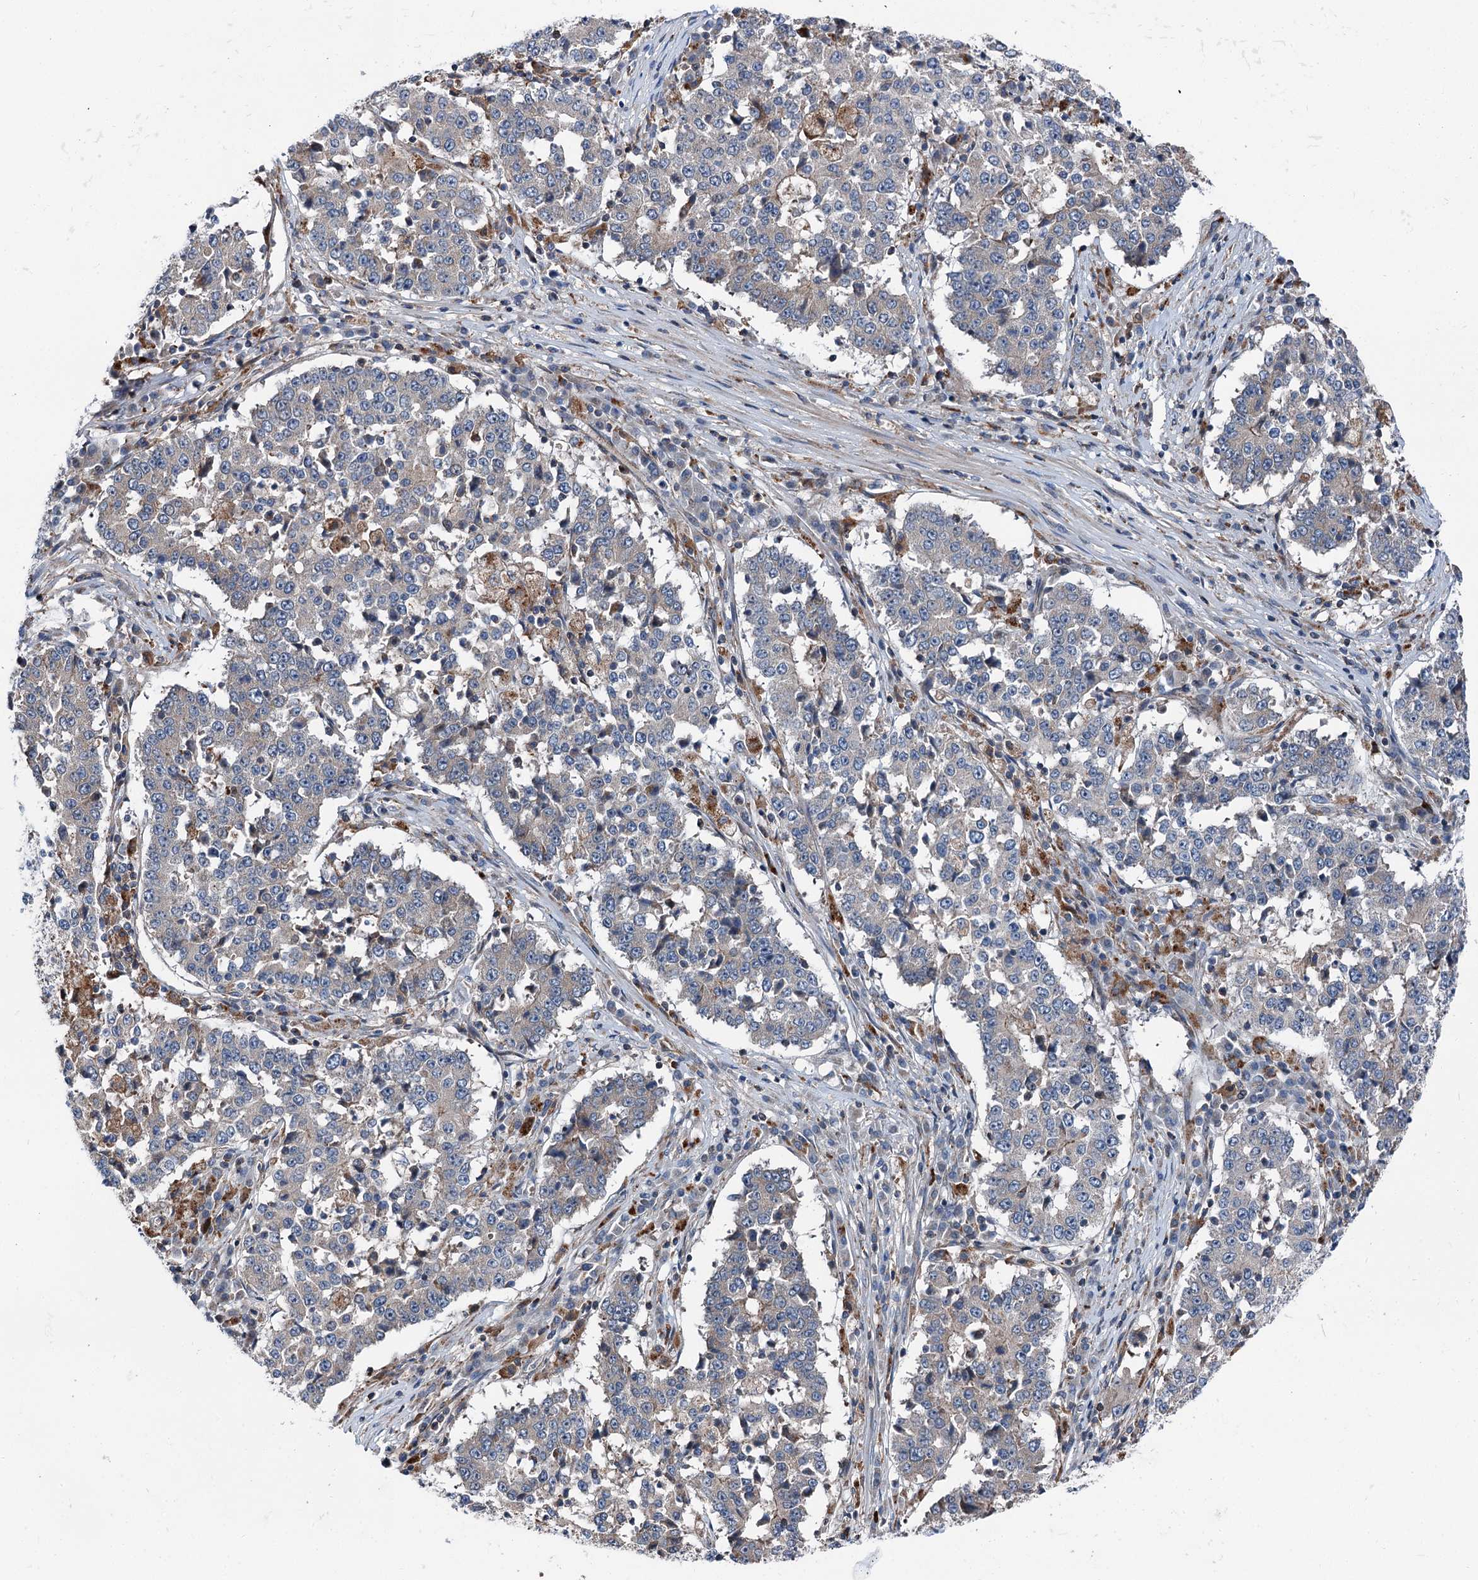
{"staining": {"intensity": "negative", "quantity": "none", "location": "none"}, "tissue": "stomach cancer", "cell_type": "Tumor cells", "image_type": "cancer", "snomed": [{"axis": "morphology", "description": "Adenocarcinoma, NOS"}, {"axis": "topography", "description": "Stomach"}], "caption": "Protein analysis of adenocarcinoma (stomach) reveals no significant positivity in tumor cells.", "gene": "POLR1D", "patient": {"sex": "male", "age": 59}}